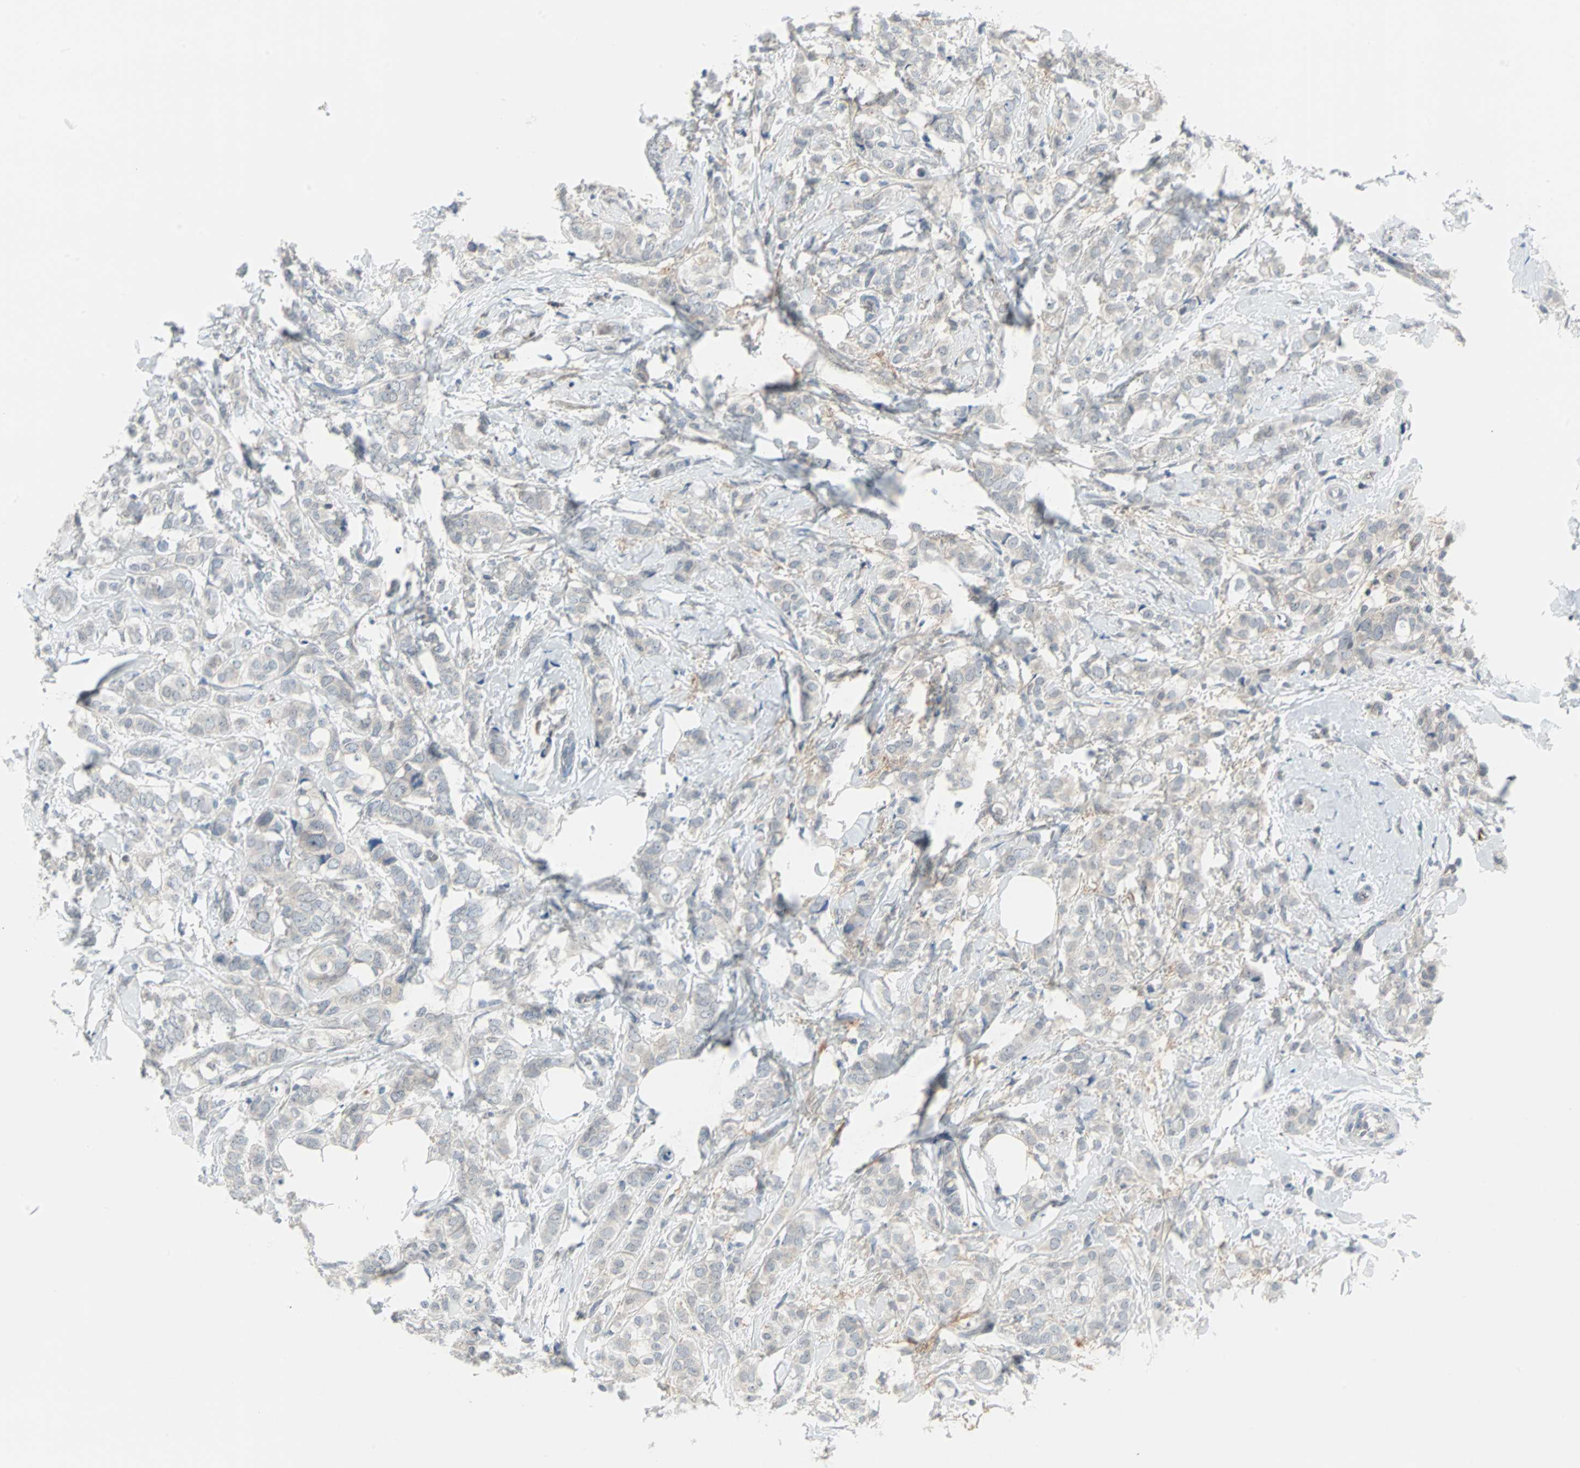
{"staining": {"intensity": "negative", "quantity": "none", "location": "none"}, "tissue": "breast cancer", "cell_type": "Tumor cells", "image_type": "cancer", "snomed": [{"axis": "morphology", "description": "Lobular carcinoma"}, {"axis": "topography", "description": "Breast"}], "caption": "This histopathology image is of breast lobular carcinoma stained with IHC to label a protein in brown with the nuclei are counter-stained blue. There is no staining in tumor cells.", "gene": "CASP3", "patient": {"sex": "female", "age": 60}}